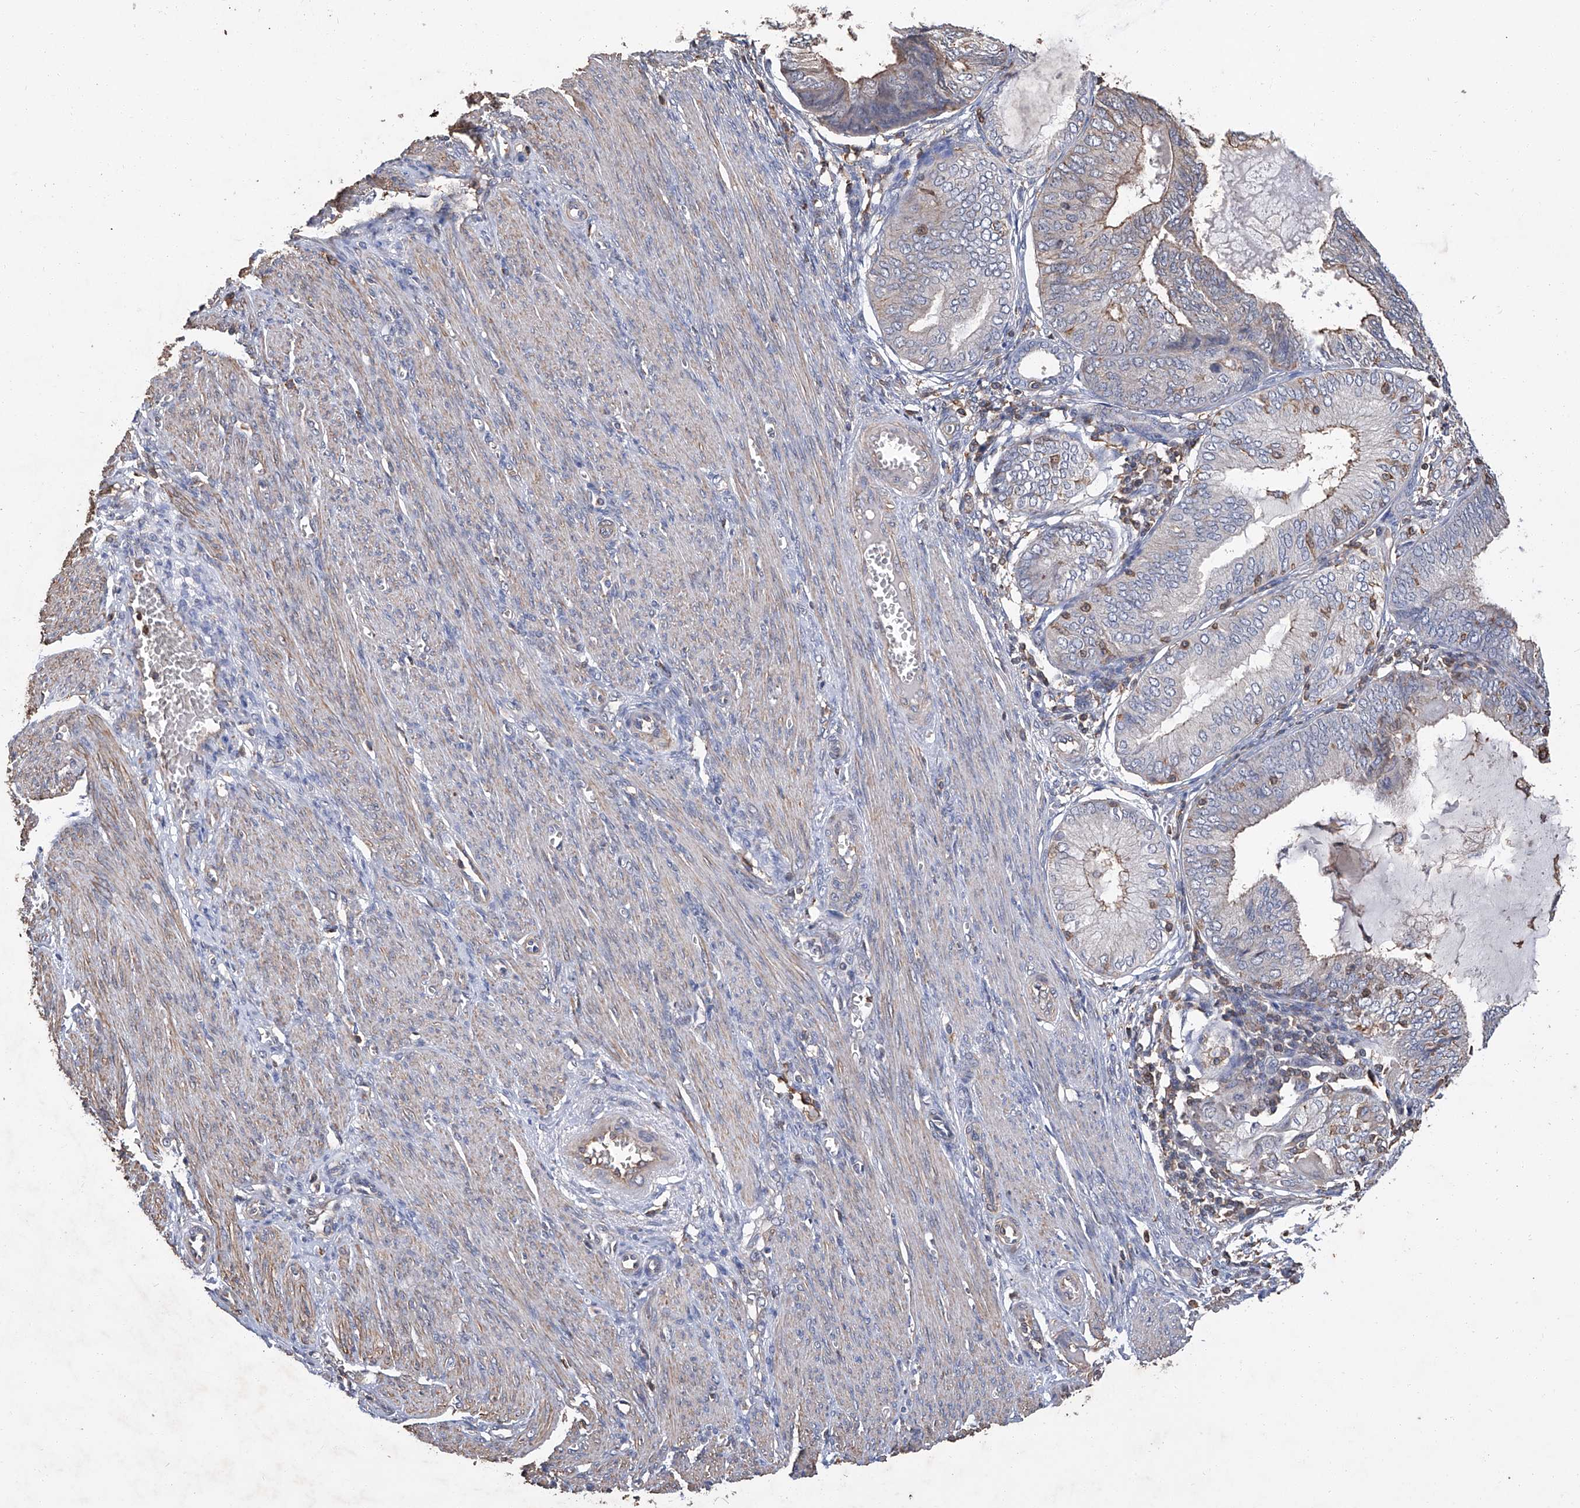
{"staining": {"intensity": "negative", "quantity": "none", "location": "none"}, "tissue": "endometrial cancer", "cell_type": "Tumor cells", "image_type": "cancer", "snomed": [{"axis": "morphology", "description": "Adenocarcinoma, NOS"}, {"axis": "topography", "description": "Endometrium"}], "caption": "Immunohistochemical staining of adenocarcinoma (endometrial) displays no significant expression in tumor cells.", "gene": "GPT", "patient": {"sex": "female", "age": 81}}